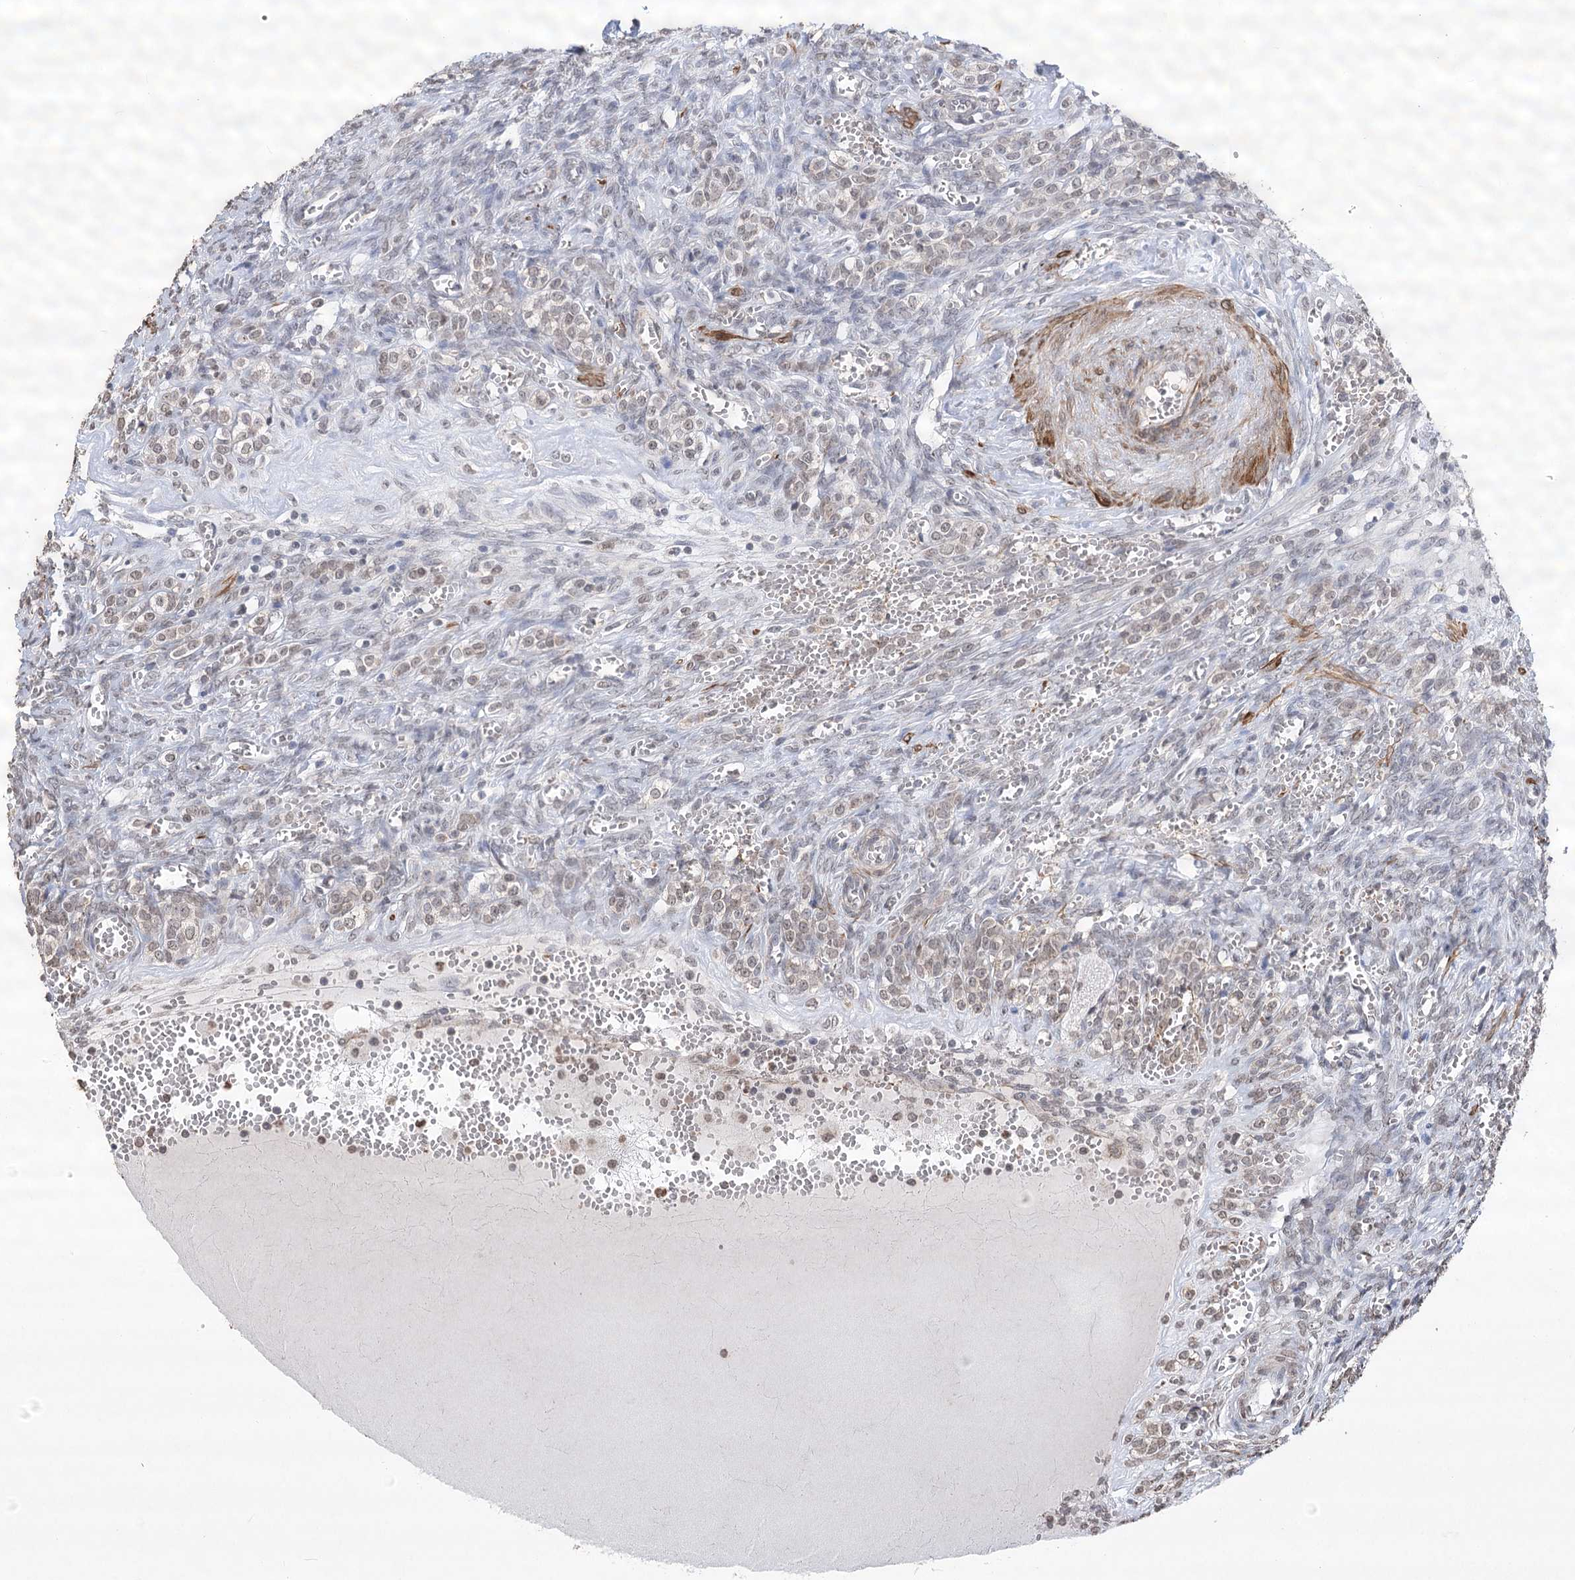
{"staining": {"intensity": "negative", "quantity": "none", "location": "none"}, "tissue": "ovary", "cell_type": "Ovarian stroma cells", "image_type": "normal", "snomed": [{"axis": "morphology", "description": "Normal tissue, NOS"}, {"axis": "topography", "description": "Ovary"}], "caption": "An immunohistochemistry (IHC) photomicrograph of unremarkable ovary is shown. There is no staining in ovarian stroma cells of ovary.", "gene": "ENSG00000275740", "patient": {"sex": "female", "age": 41}}